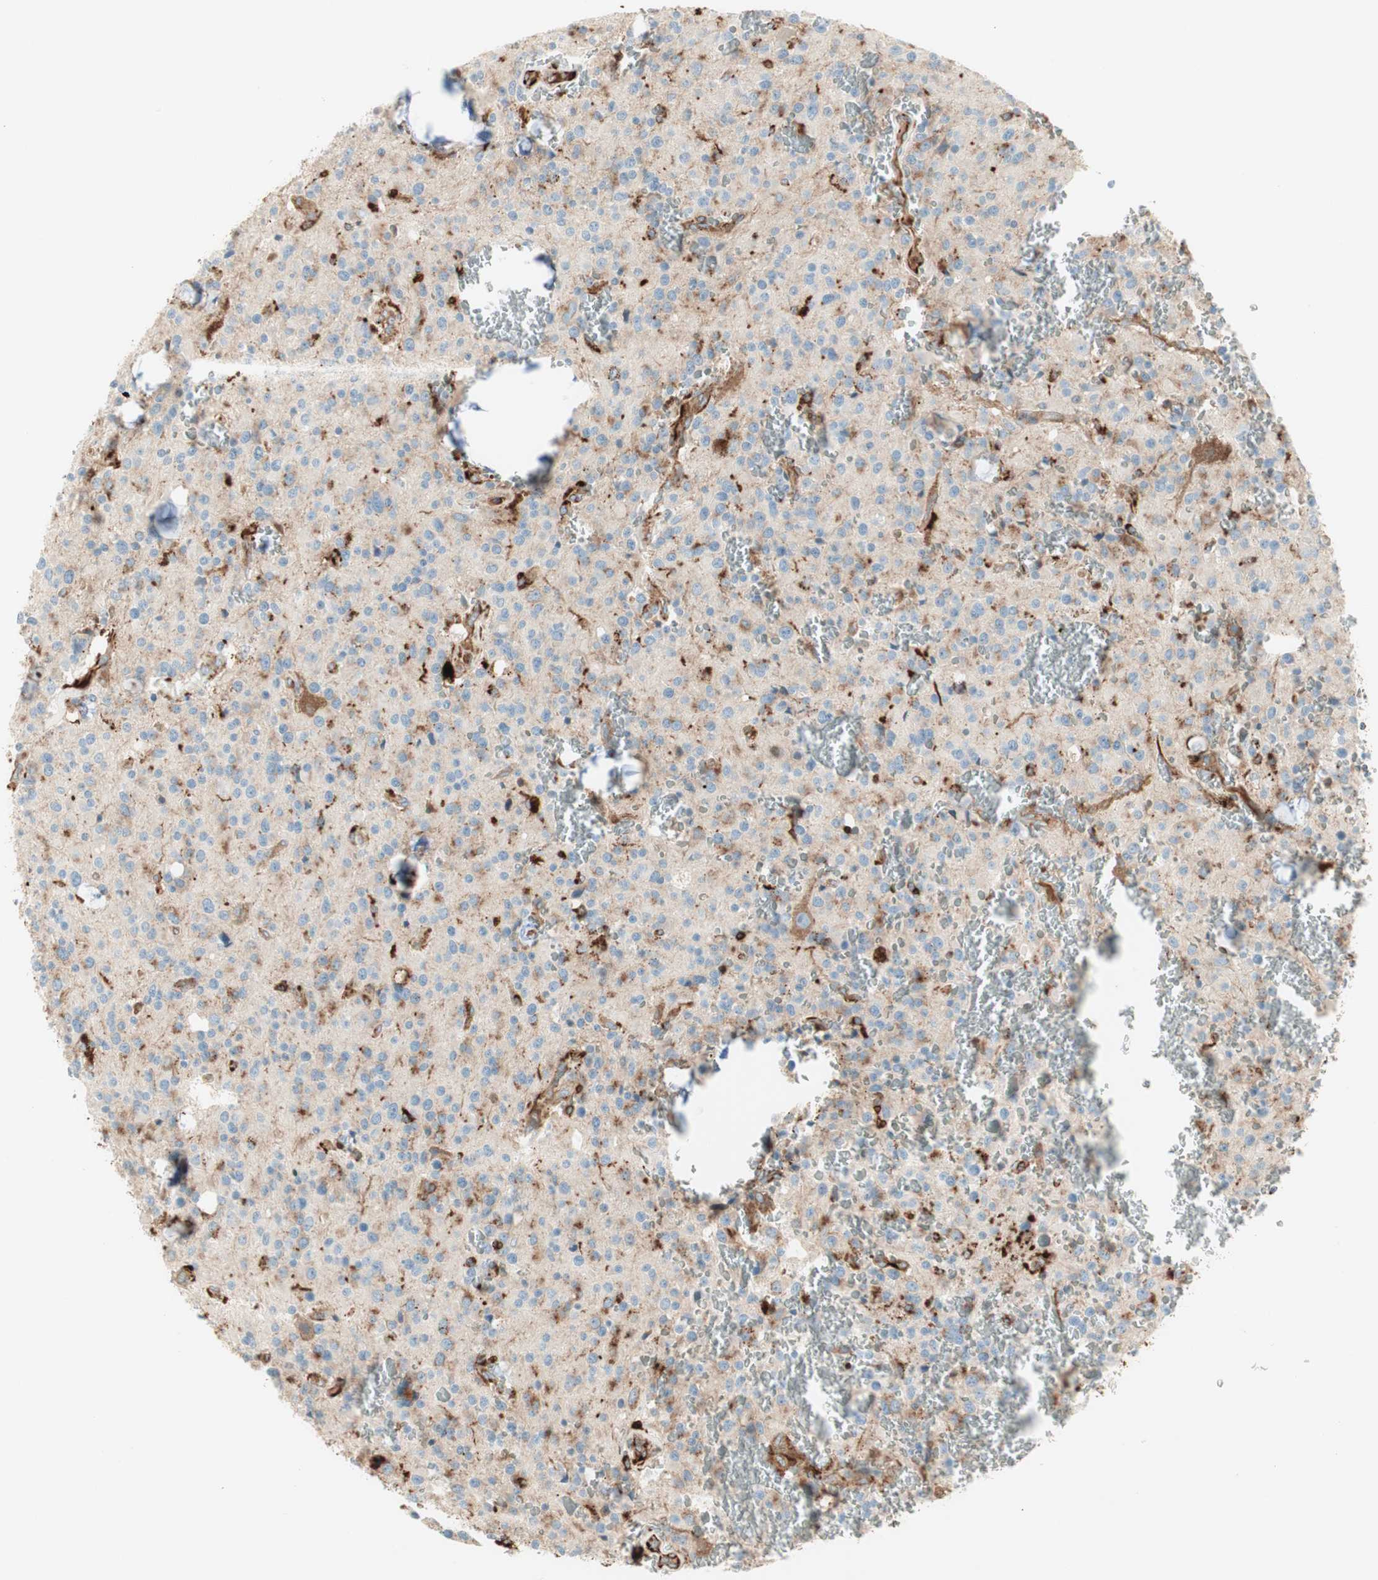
{"staining": {"intensity": "weak", "quantity": "25%-75%", "location": "cytoplasmic/membranous"}, "tissue": "glioma", "cell_type": "Tumor cells", "image_type": "cancer", "snomed": [{"axis": "morphology", "description": "Glioma, malignant, Low grade"}, {"axis": "topography", "description": "Brain"}], "caption": "There is low levels of weak cytoplasmic/membranous expression in tumor cells of low-grade glioma (malignant), as demonstrated by immunohistochemical staining (brown color).", "gene": "ATP6V1G1", "patient": {"sex": "male", "age": 58}}